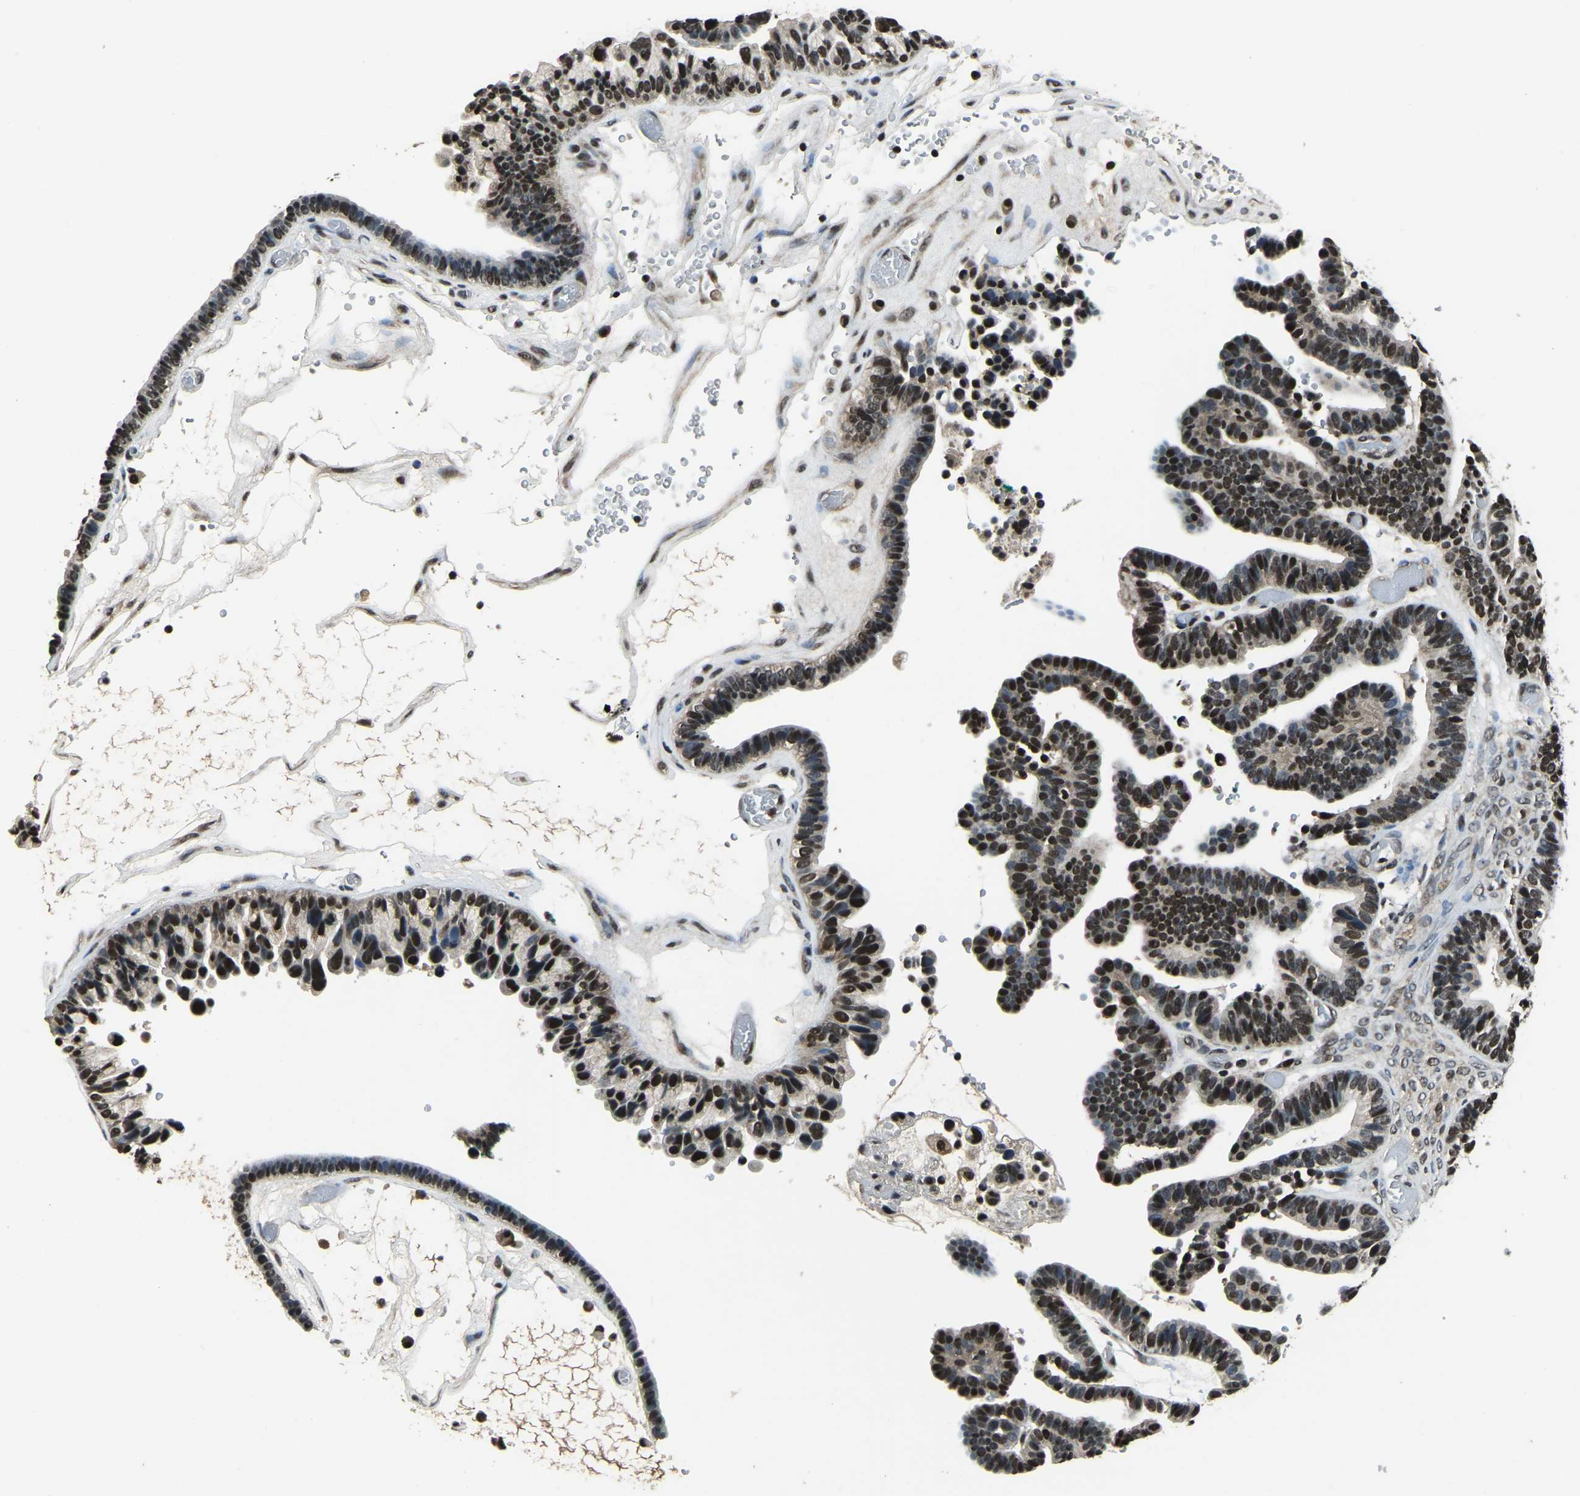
{"staining": {"intensity": "moderate", "quantity": ">75%", "location": "nuclear"}, "tissue": "ovarian cancer", "cell_type": "Tumor cells", "image_type": "cancer", "snomed": [{"axis": "morphology", "description": "Cystadenocarcinoma, serous, NOS"}, {"axis": "topography", "description": "Ovary"}], "caption": "An immunohistochemistry (IHC) image of tumor tissue is shown. Protein staining in brown highlights moderate nuclear positivity in ovarian serous cystadenocarcinoma within tumor cells. Immunohistochemistry stains the protein in brown and the nuclei are stained blue.", "gene": "ANKIB1", "patient": {"sex": "female", "age": 56}}